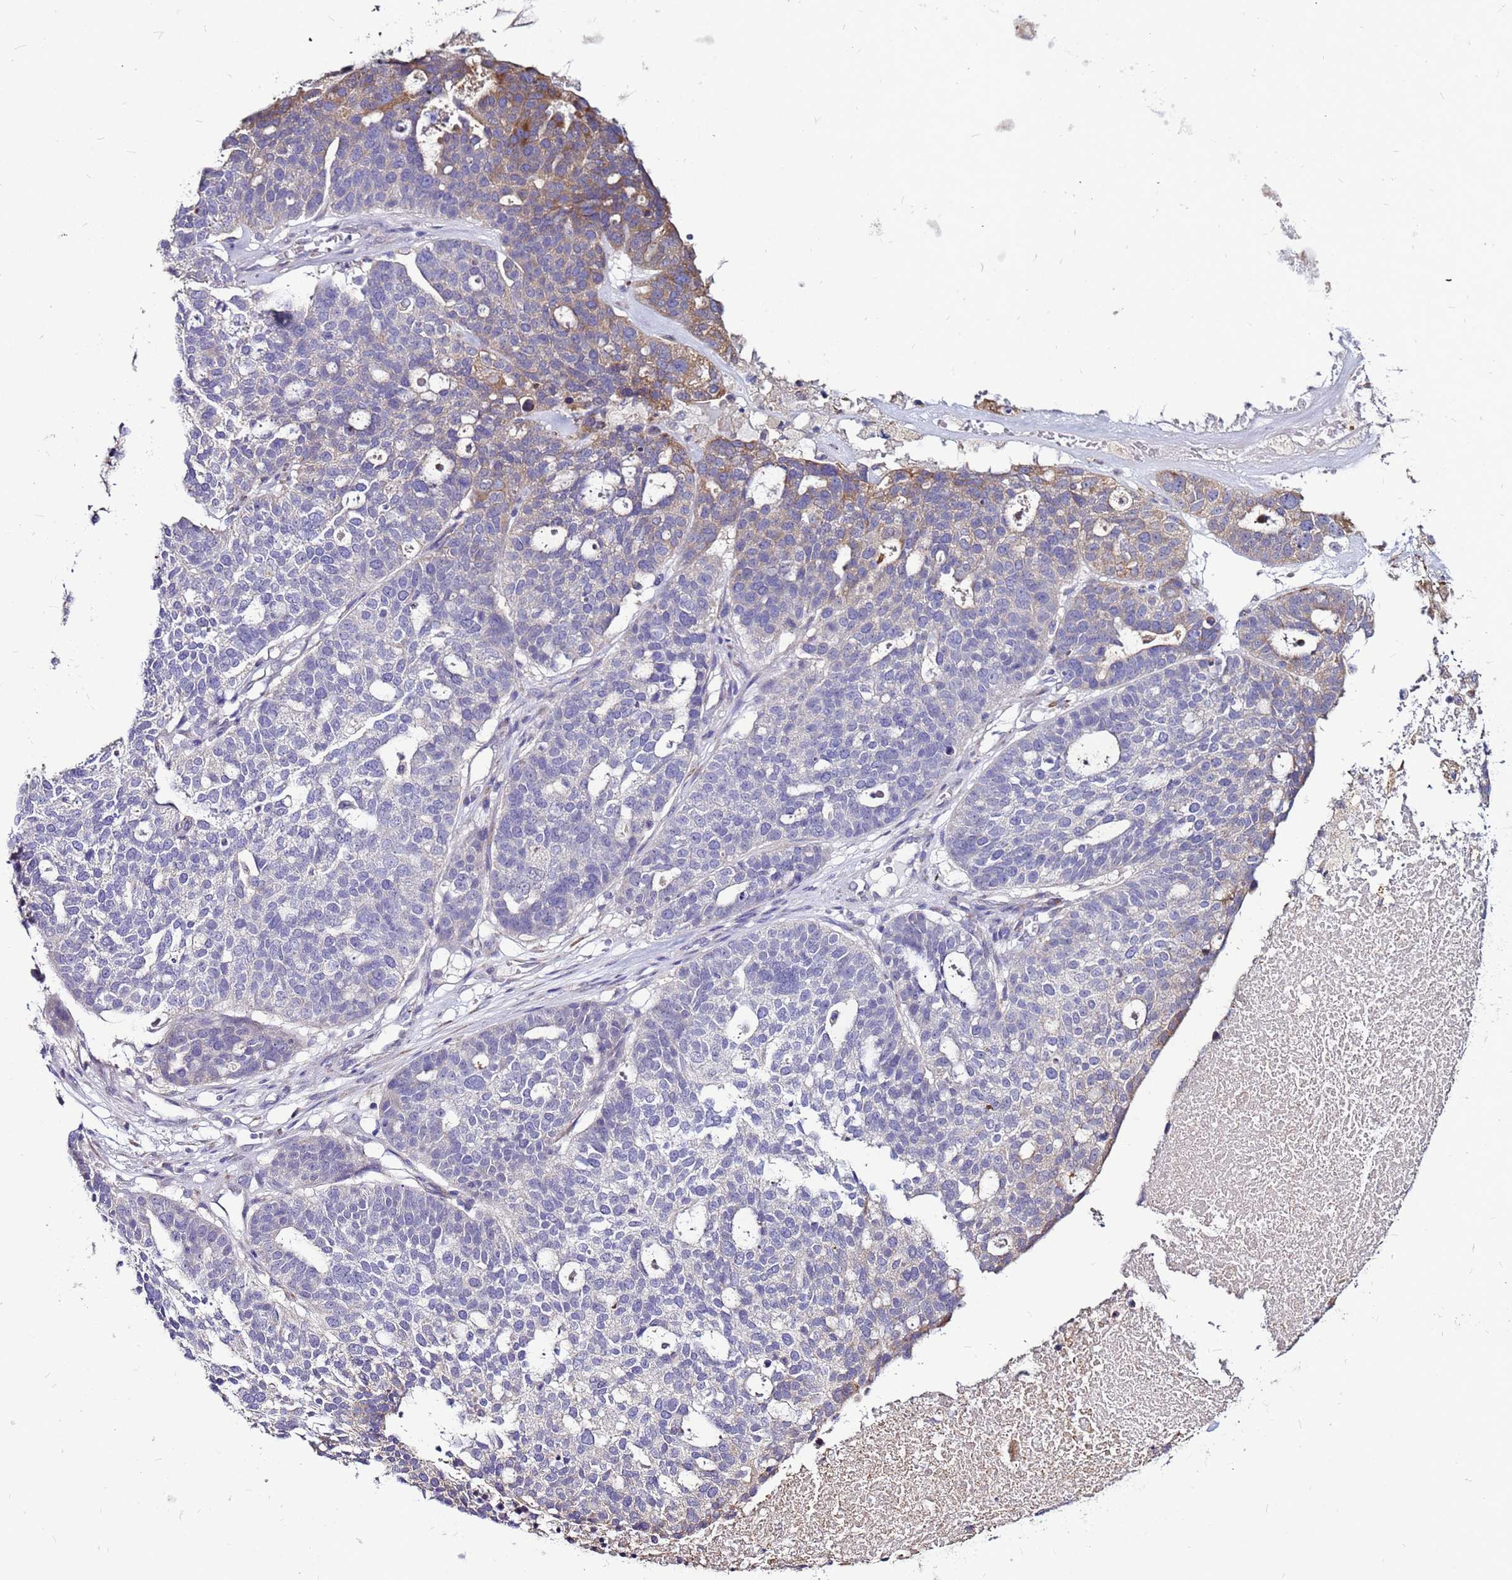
{"staining": {"intensity": "moderate", "quantity": "<25%", "location": "cytoplasmic/membranous"}, "tissue": "ovarian cancer", "cell_type": "Tumor cells", "image_type": "cancer", "snomed": [{"axis": "morphology", "description": "Cystadenocarcinoma, serous, NOS"}, {"axis": "topography", "description": "Ovary"}], "caption": "An immunohistochemistry photomicrograph of tumor tissue is shown. Protein staining in brown labels moderate cytoplasmic/membranous positivity in ovarian serous cystadenocarcinoma within tumor cells.", "gene": "SLC44A3", "patient": {"sex": "female", "age": 59}}